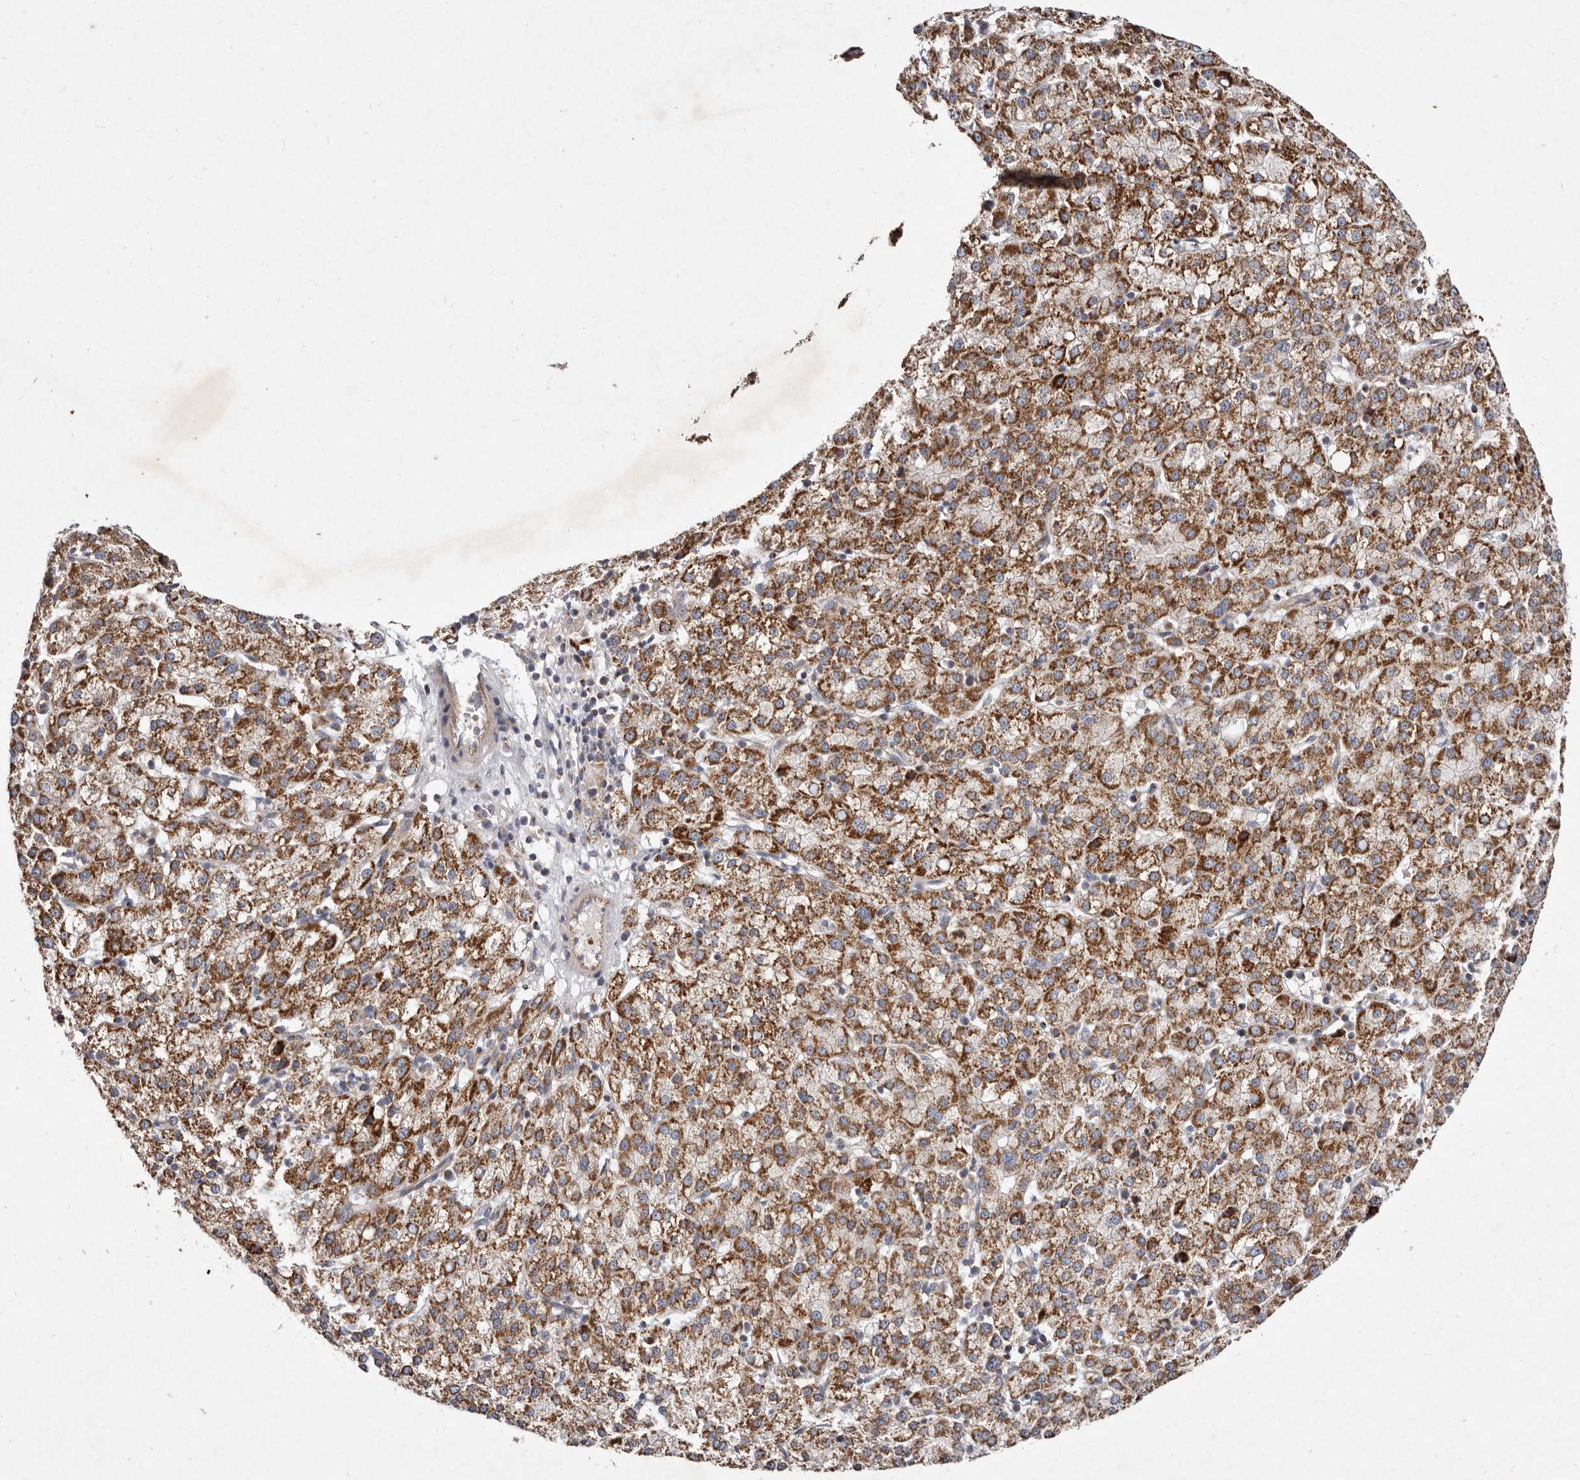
{"staining": {"intensity": "moderate", "quantity": ">75%", "location": "cytoplasmic/membranous"}, "tissue": "liver cancer", "cell_type": "Tumor cells", "image_type": "cancer", "snomed": [{"axis": "morphology", "description": "Carcinoma, Hepatocellular, NOS"}, {"axis": "topography", "description": "Liver"}], "caption": "Liver cancer tissue displays moderate cytoplasmic/membranous positivity in about >75% of tumor cells", "gene": "SLC25A20", "patient": {"sex": "female", "age": 58}}